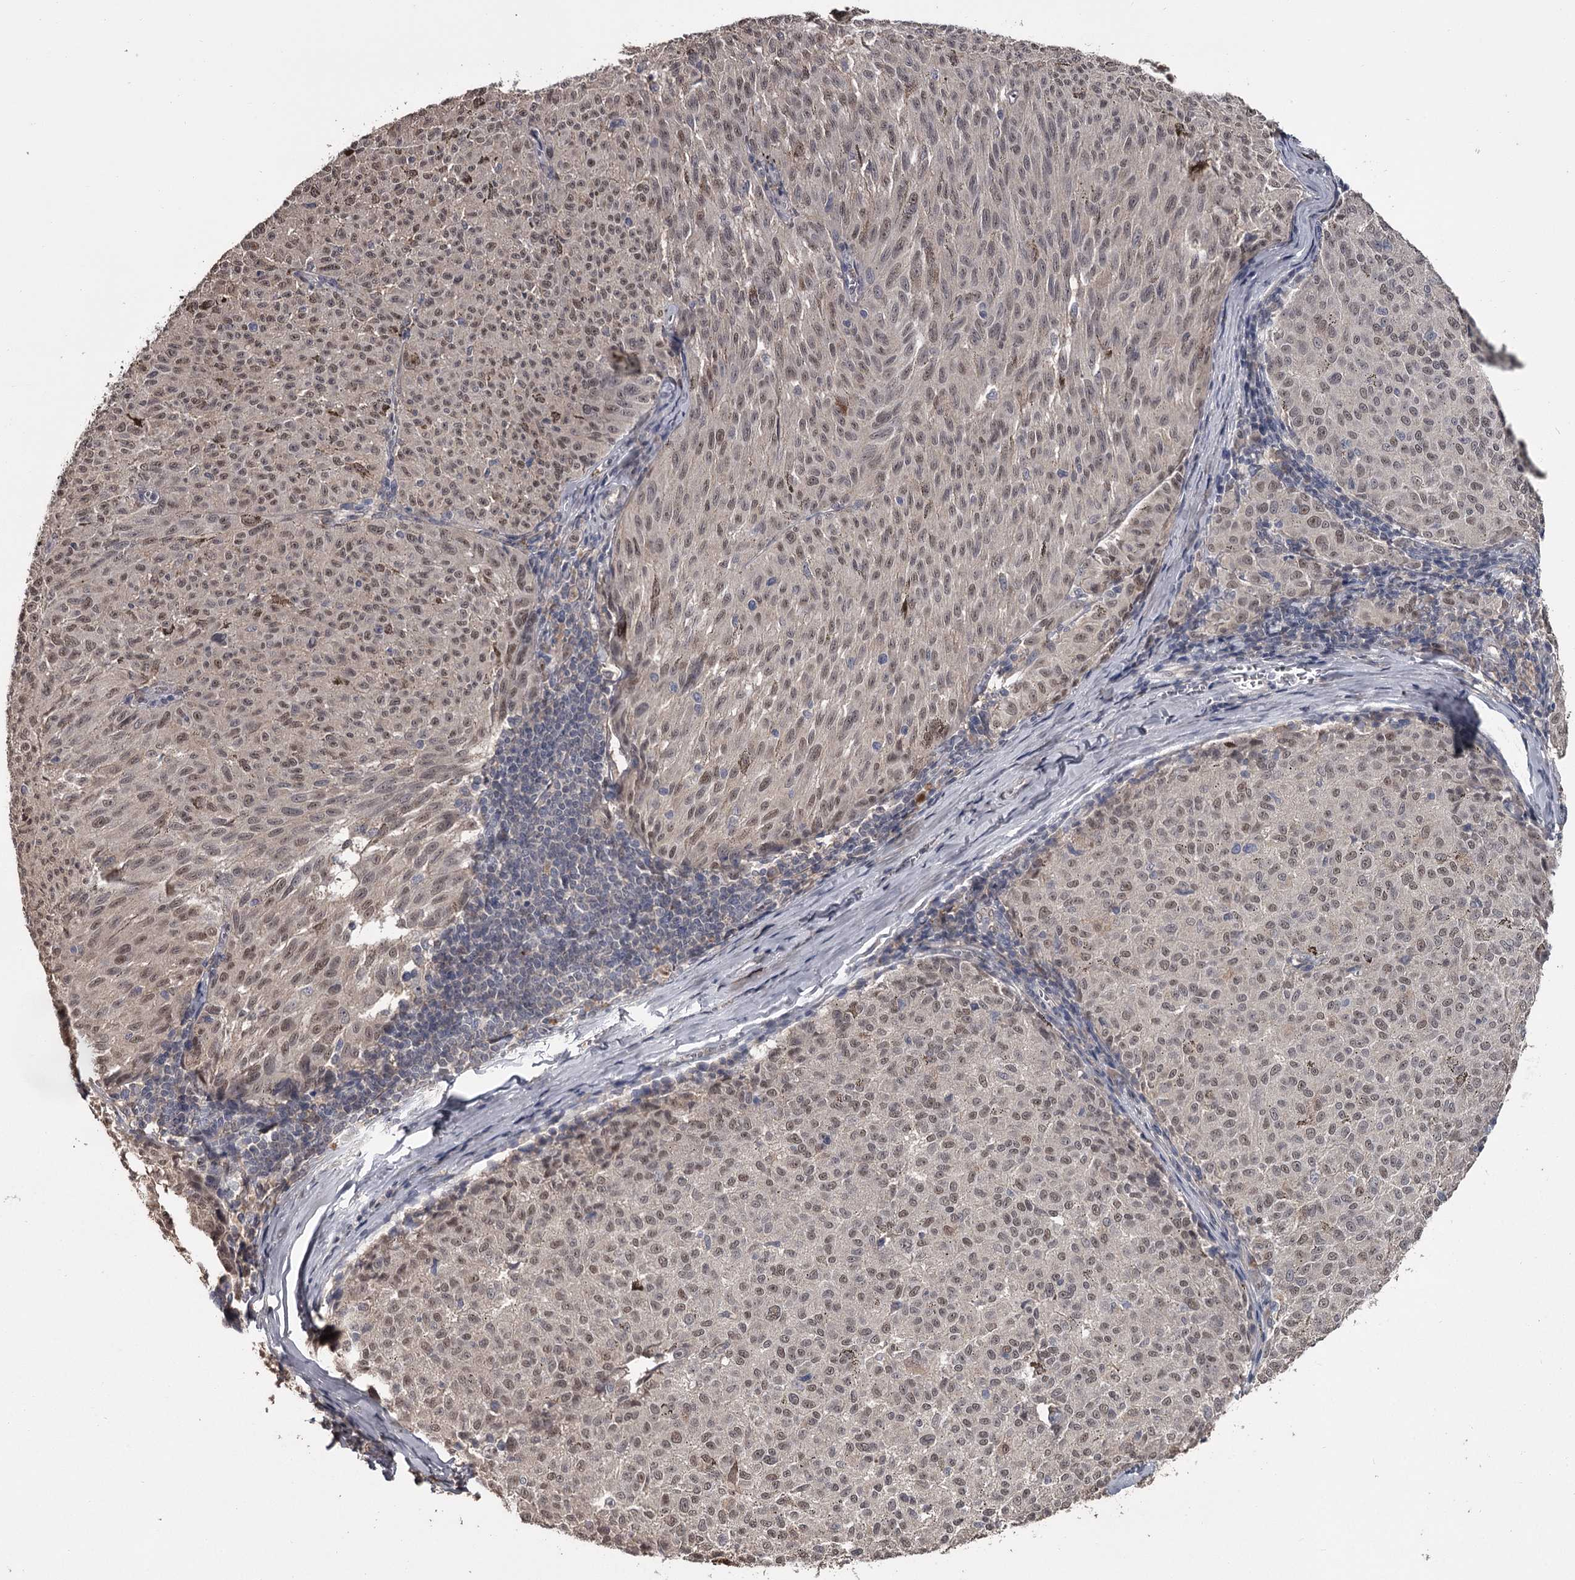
{"staining": {"intensity": "moderate", "quantity": ">75%", "location": "nuclear"}, "tissue": "melanoma", "cell_type": "Tumor cells", "image_type": "cancer", "snomed": [{"axis": "morphology", "description": "Malignant melanoma, NOS"}, {"axis": "topography", "description": "Skin"}], "caption": "IHC micrograph of human malignant melanoma stained for a protein (brown), which demonstrates medium levels of moderate nuclear staining in about >75% of tumor cells.", "gene": "PRPF40B", "patient": {"sex": "female", "age": 72}}